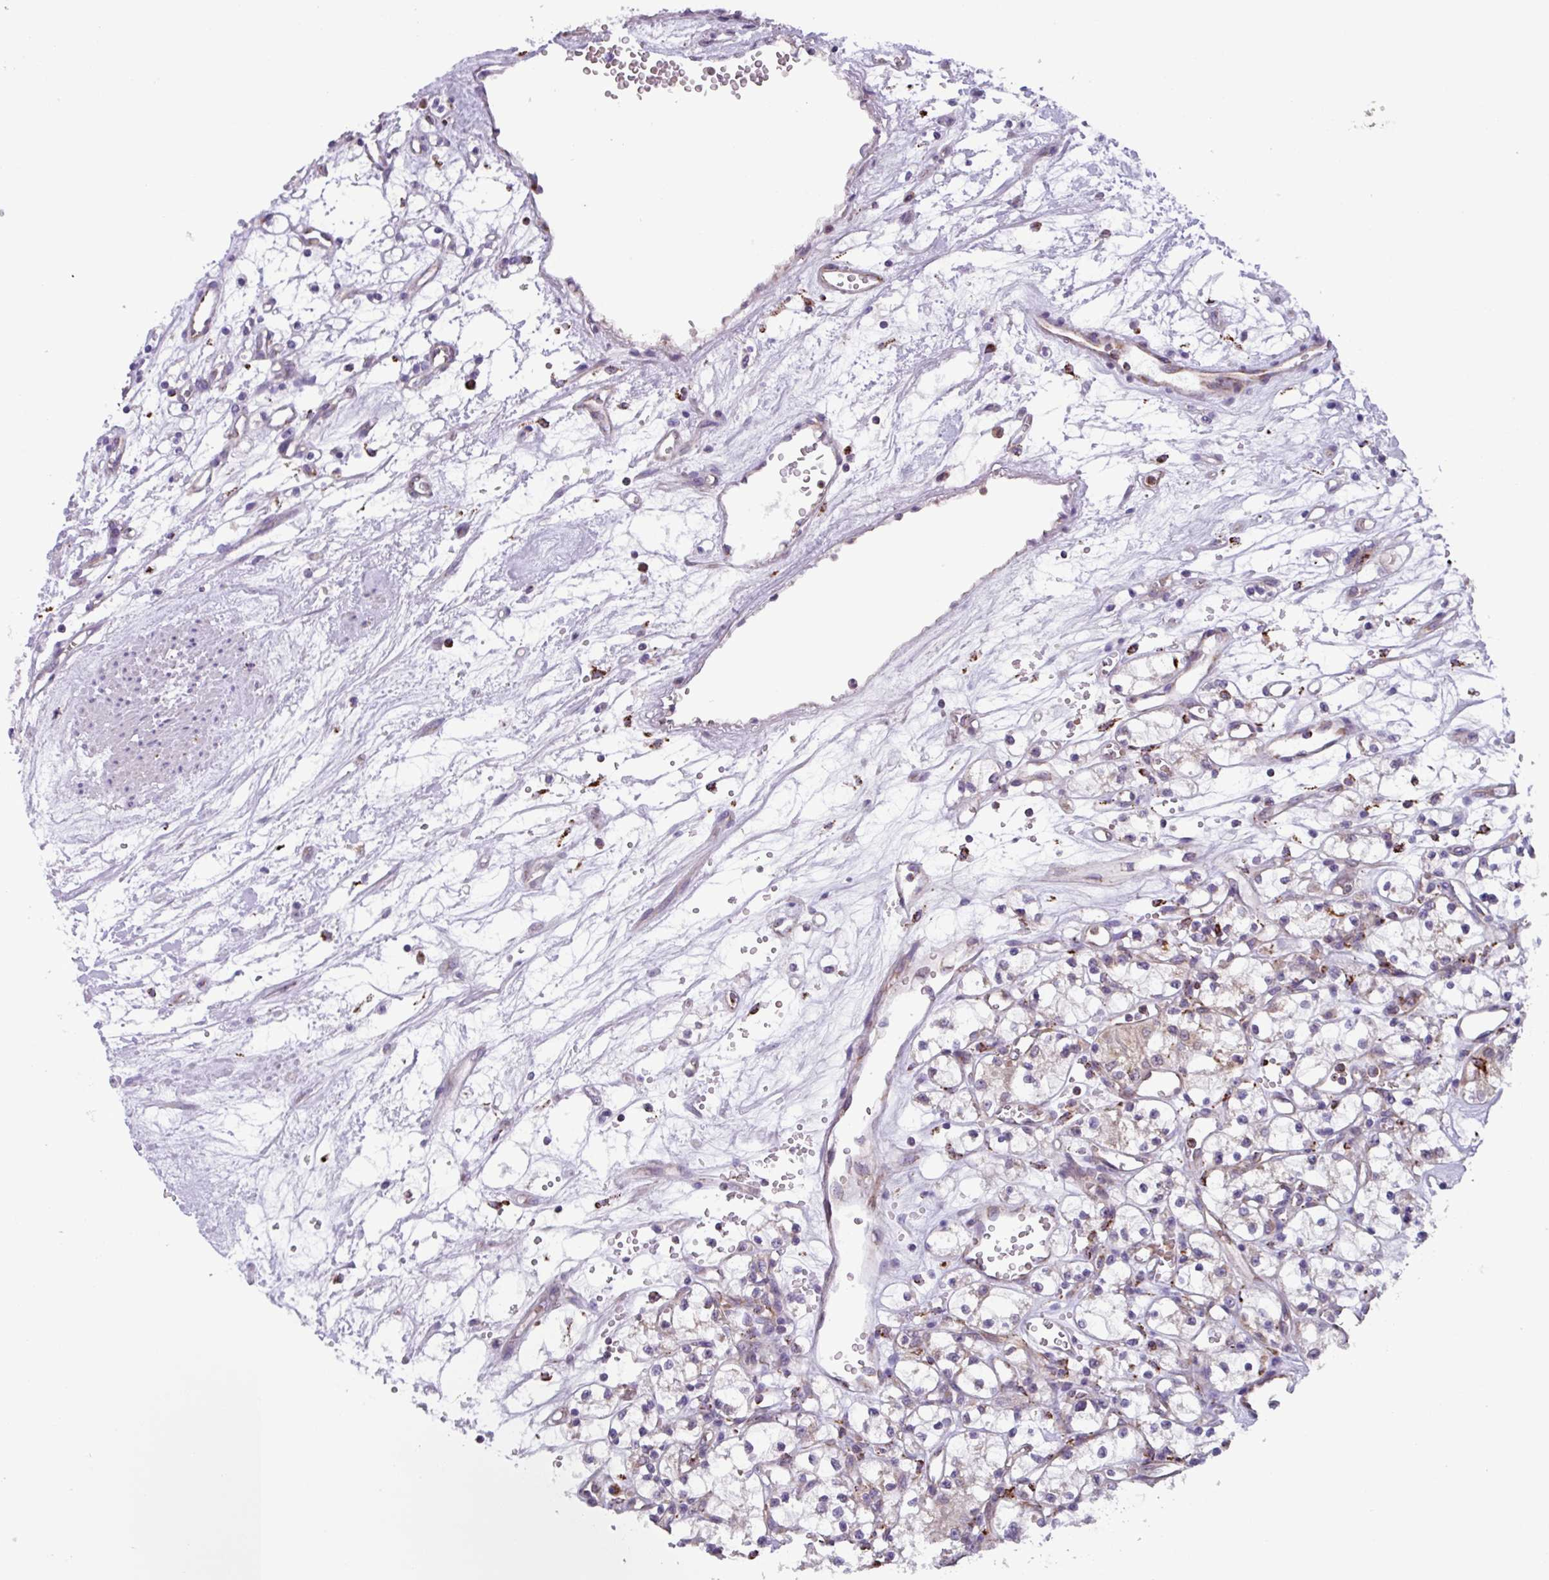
{"staining": {"intensity": "negative", "quantity": "none", "location": "none"}, "tissue": "renal cancer", "cell_type": "Tumor cells", "image_type": "cancer", "snomed": [{"axis": "morphology", "description": "Adenocarcinoma, NOS"}, {"axis": "topography", "description": "Kidney"}], "caption": "An immunohistochemistry (IHC) image of renal adenocarcinoma is shown. There is no staining in tumor cells of renal adenocarcinoma. (Brightfield microscopy of DAB (3,3'-diaminobenzidine) immunohistochemistry at high magnification).", "gene": "AKIRIN1", "patient": {"sex": "female", "age": 59}}